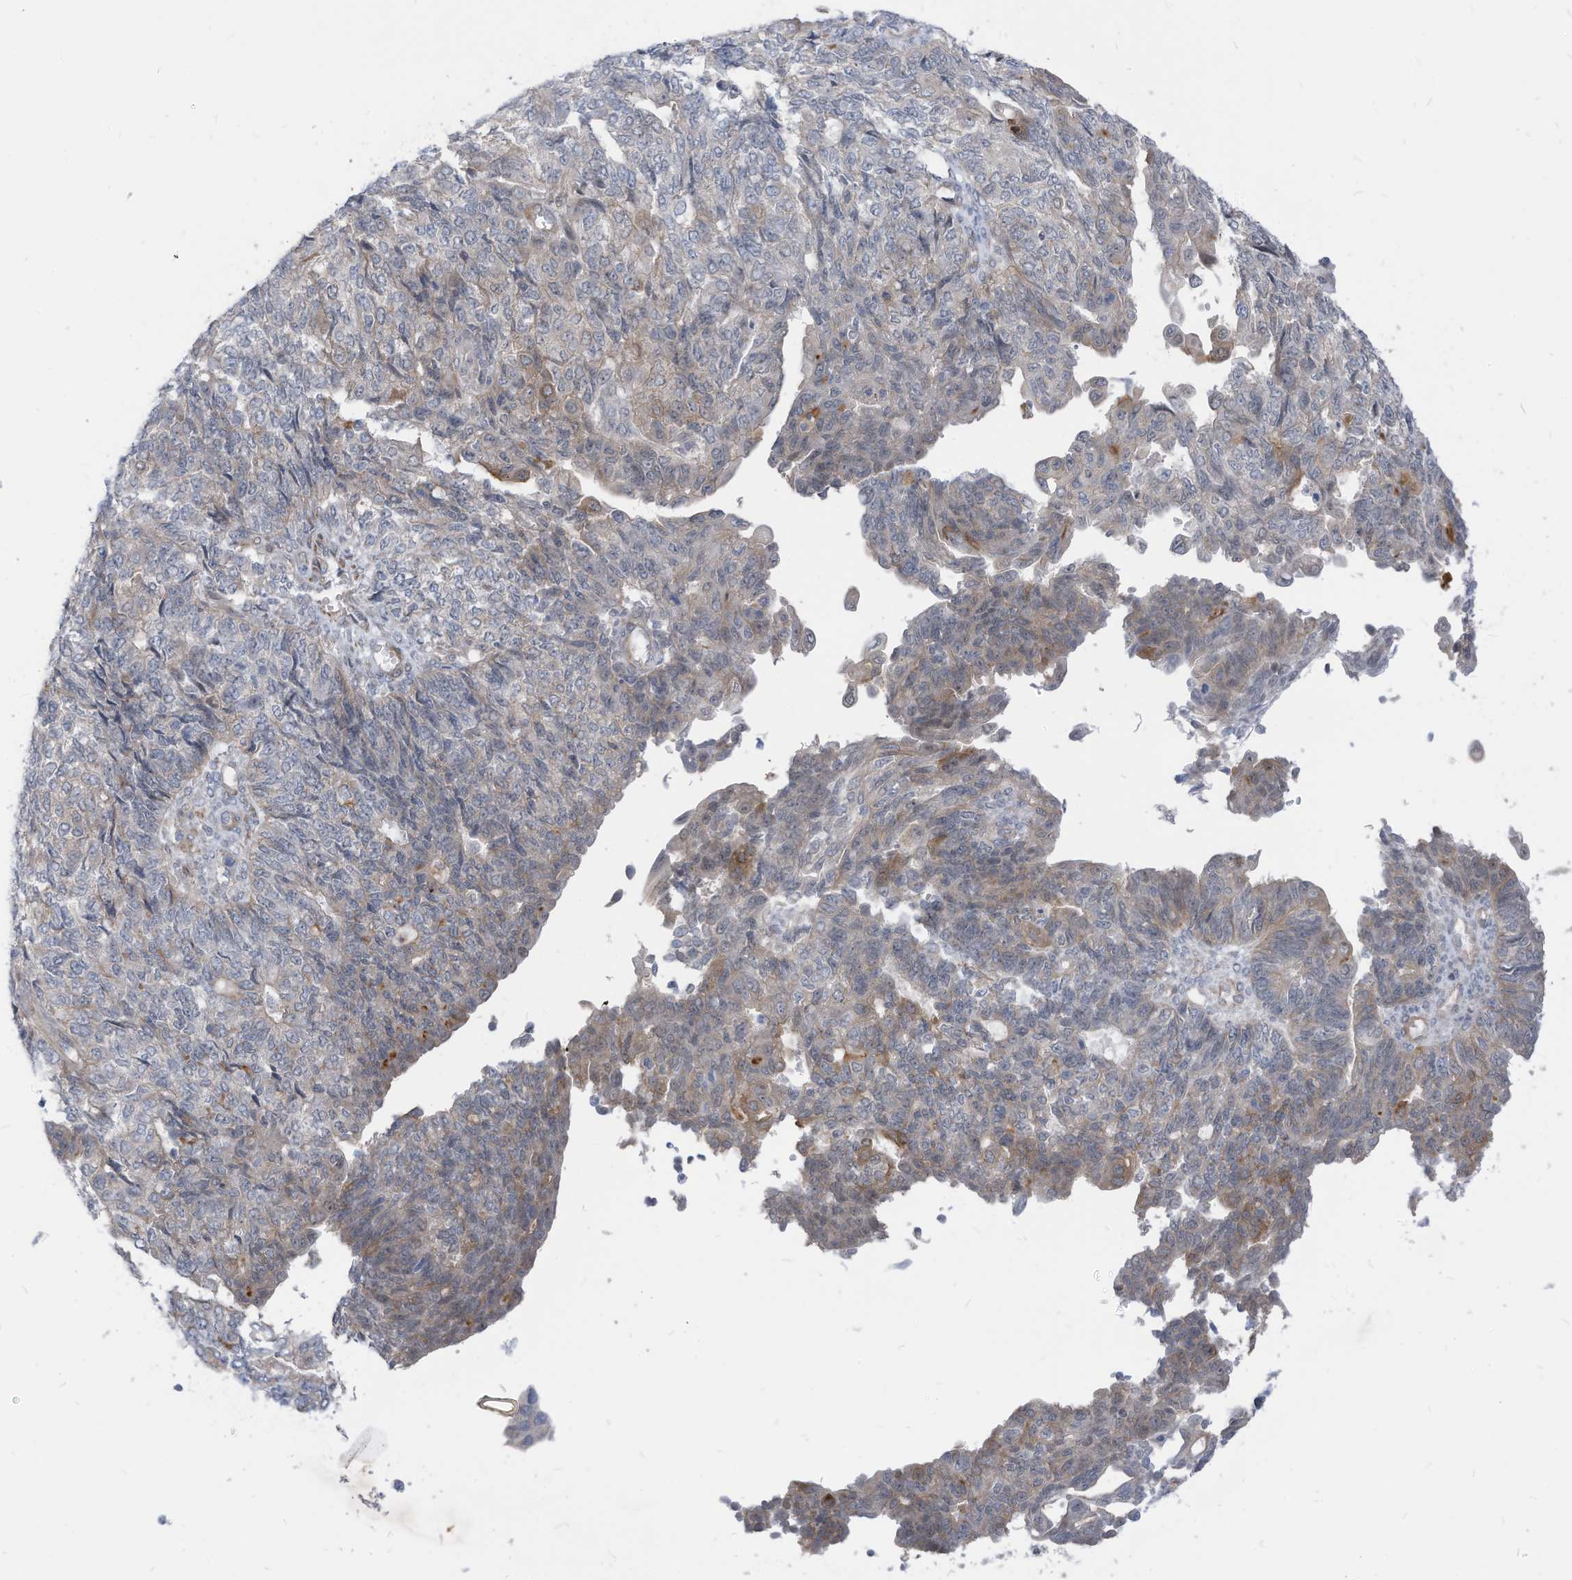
{"staining": {"intensity": "weak", "quantity": "<25%", "location": "cytoplasmic/membranous"}, "tissue": "endometrial cancer", "cell_type": "Tumor cells", "image_type": "cancer", "snomed": [{"axis": "morphology", "description": "Adenocarcinoma, NOS"}, {"axis": "topography", "description": "Endometrium"}], "caption": "The photomicrograph reveals no significant positivity in tumor cells of endometrial cancer (adenocarcinoma).", "gene": "GPATCH3", "patient": {"sex": "female", "age": 32}}